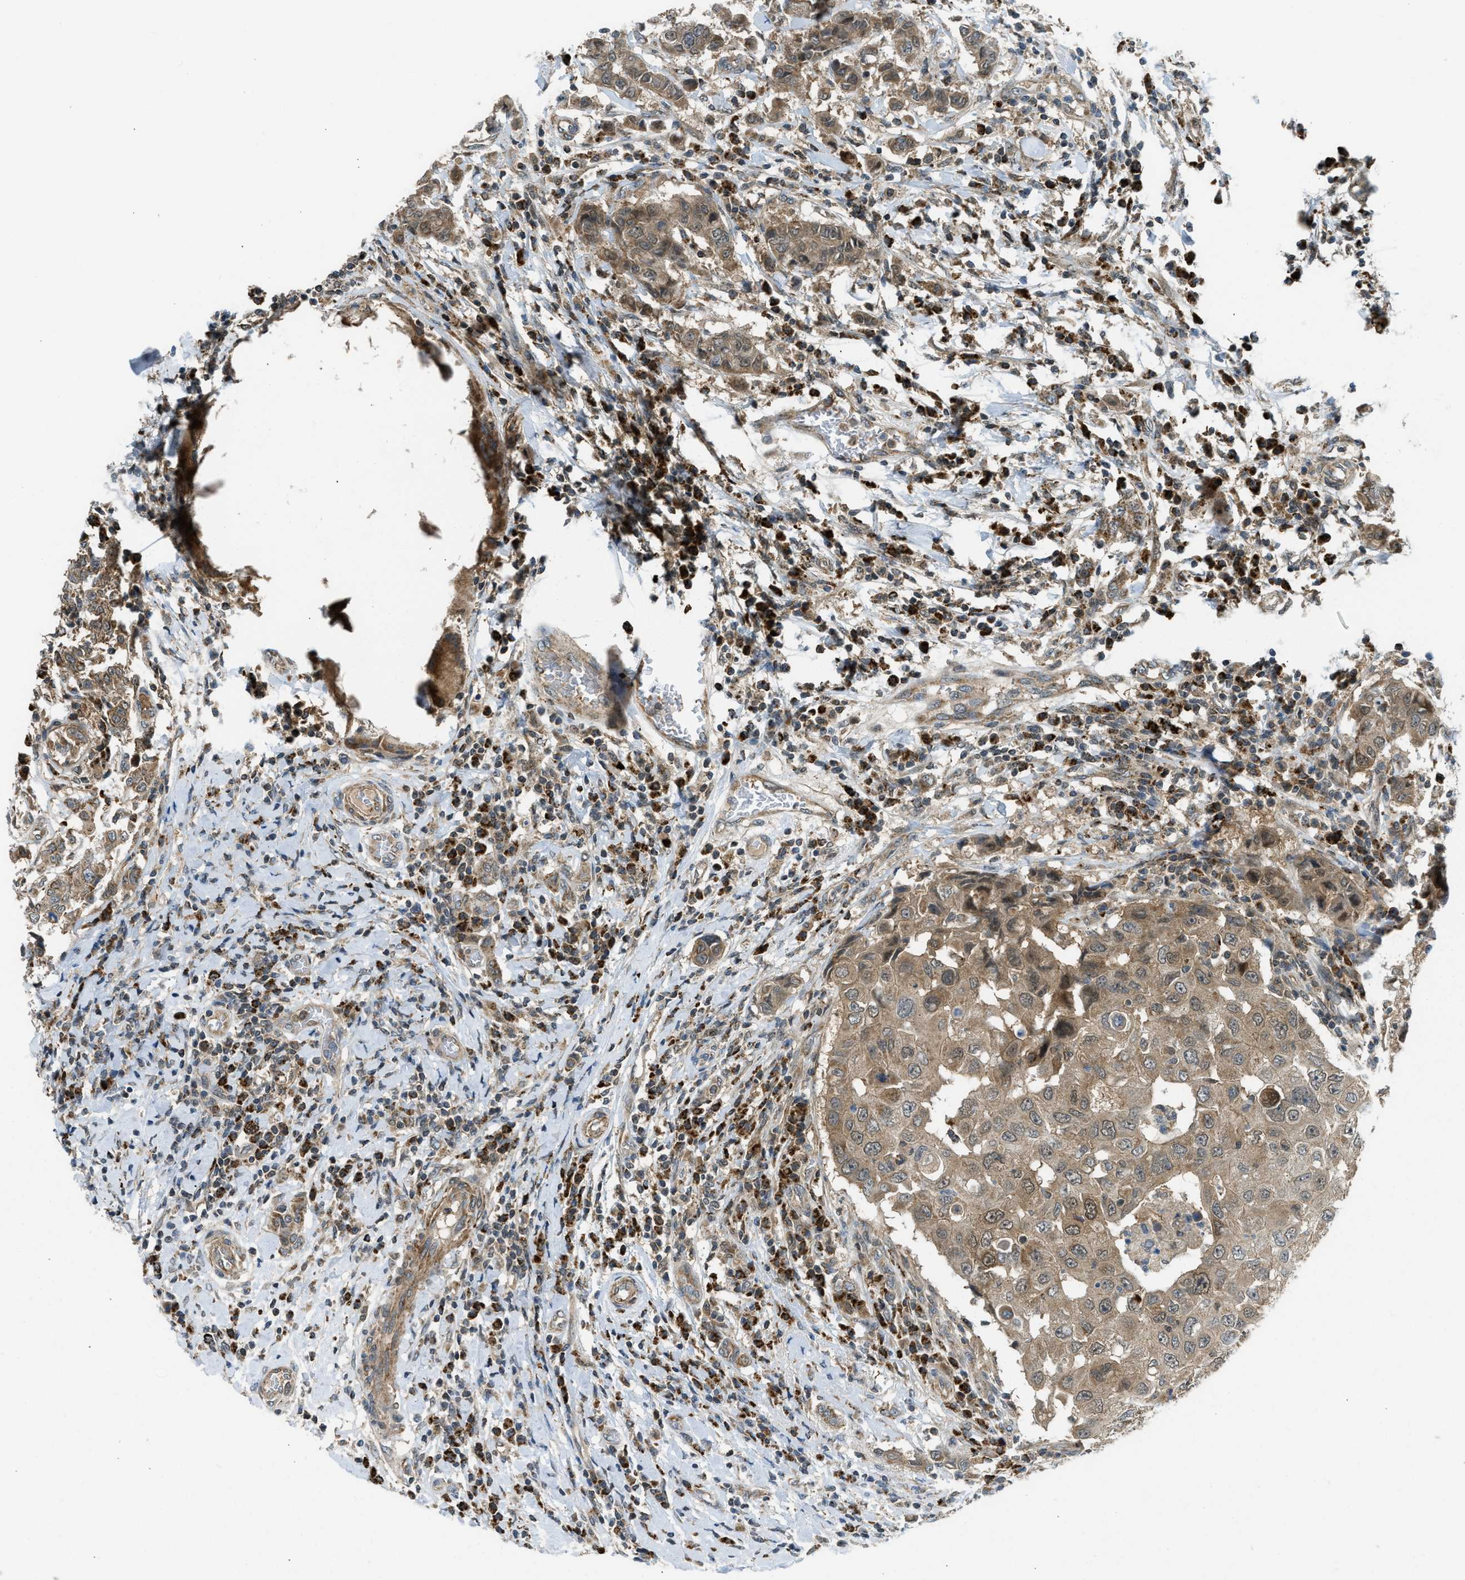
{"staining": {"intensity": "moderate", "quantity": ">75%", "location": "cytoplasmic/membranous"}, "tissue": "breast cancer", "cell_type": "Tumor cells", "image_type": "cancer", "snomed": [{"axis": "morphology", "description": "Duct carcinoma"}, {"axis": "topography", "description": "Breast"}], "caption": "Brown immunohistochemical staining in breast cancer (intraductal carcinoma) exhibits moderate cytoplasmic/membranous staining in about >75% of tumor cells. (DAB (3,3'-diaminobenzidine) IHC, brown staining for protein, blue staining for nuclei).", "gene": "SESN2", "patient": {"sex": "female", "age": 27}}